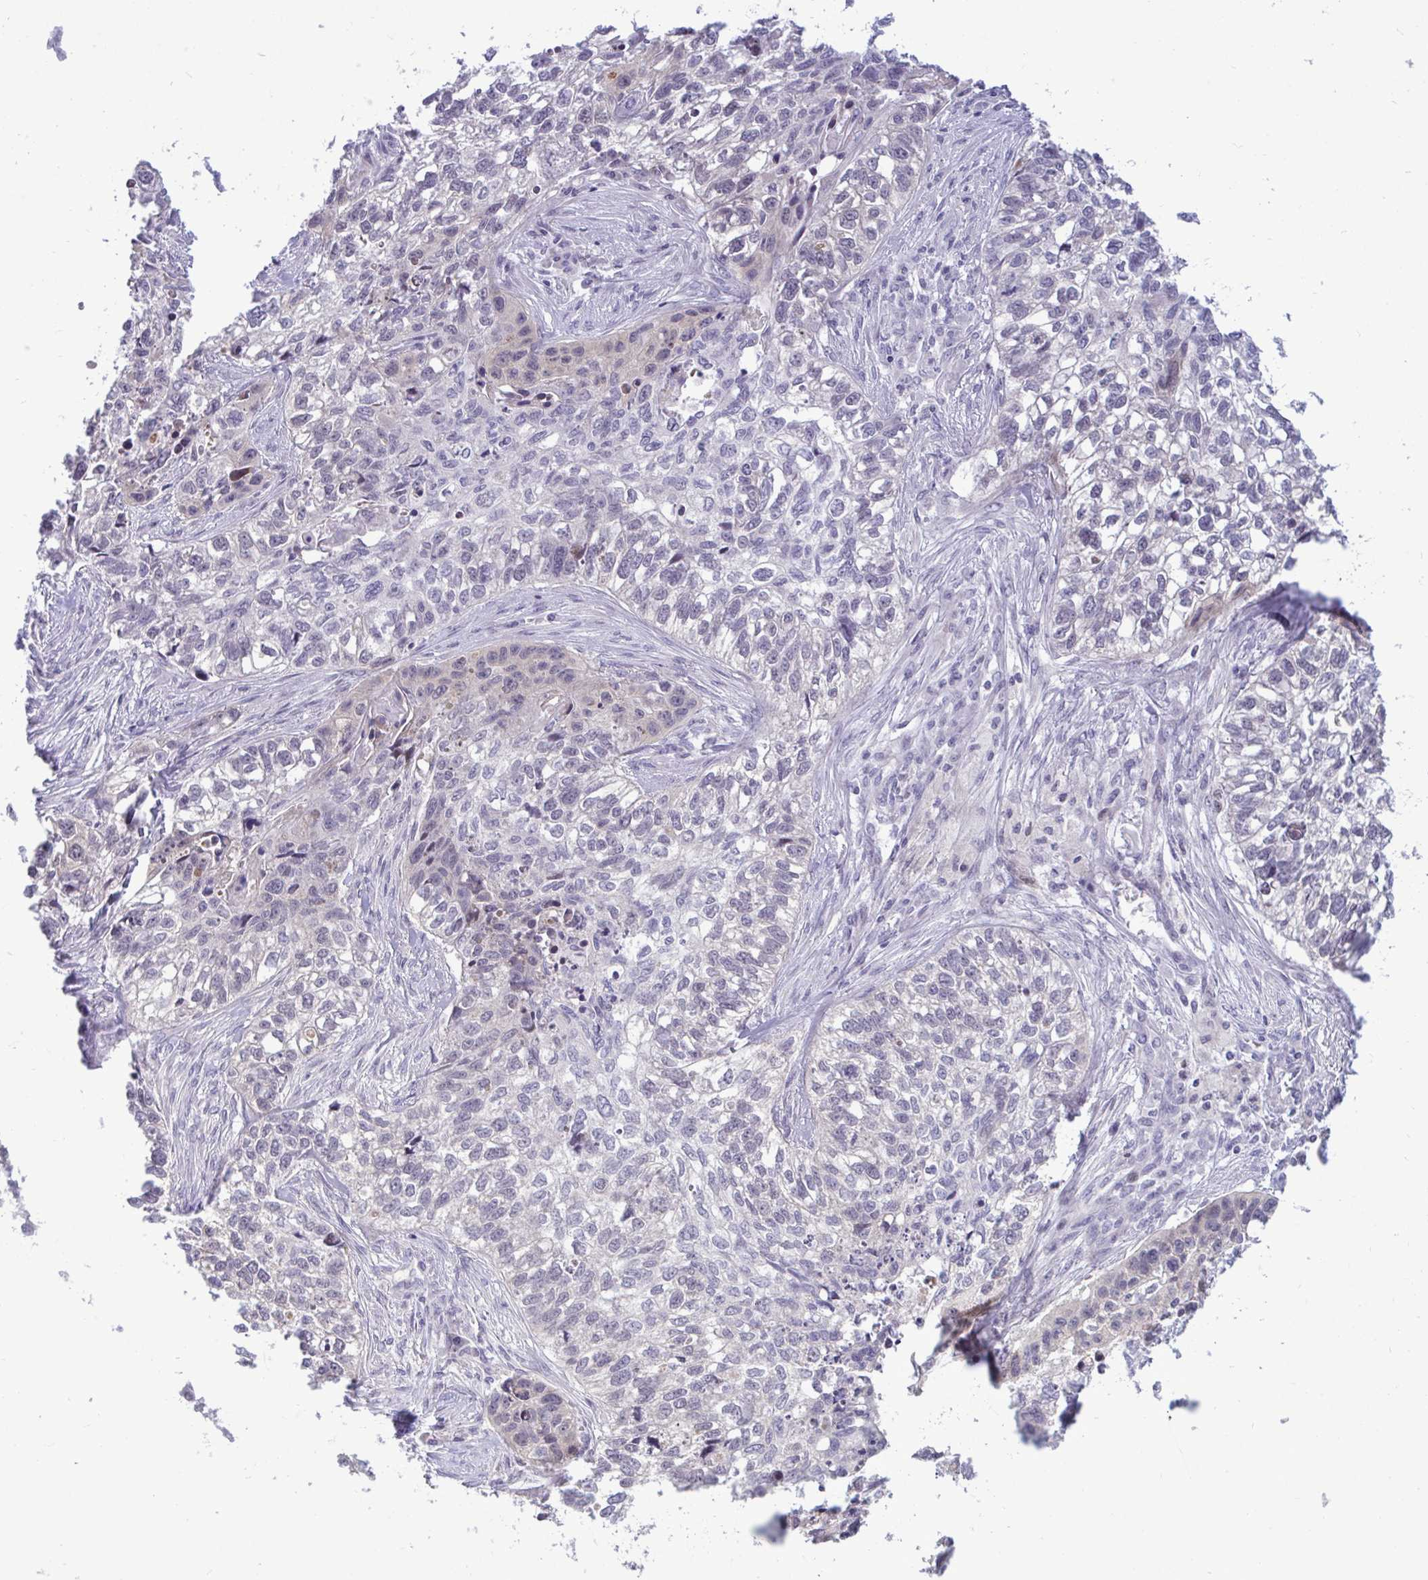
{"staining": {"intensity": "negative", "quantity": "none", "location": "none"}, "tissue": "lung cancer", "cell_type": "Tumor cells", "image_type": "cancer", "snomed": [{"axis": "morphology", "description": "Squamous cell carcinoma, NOS"}, {"axis": "topography", "description": "Lung"}], "caption": "IHC photomicrograph of human lung cancer (squamous cell carcinoma) stained for a protein (brown), which displays no positivity in tumor cells.", "gene": "EPOP", "patient": {"sex": "male", "age": 74}}